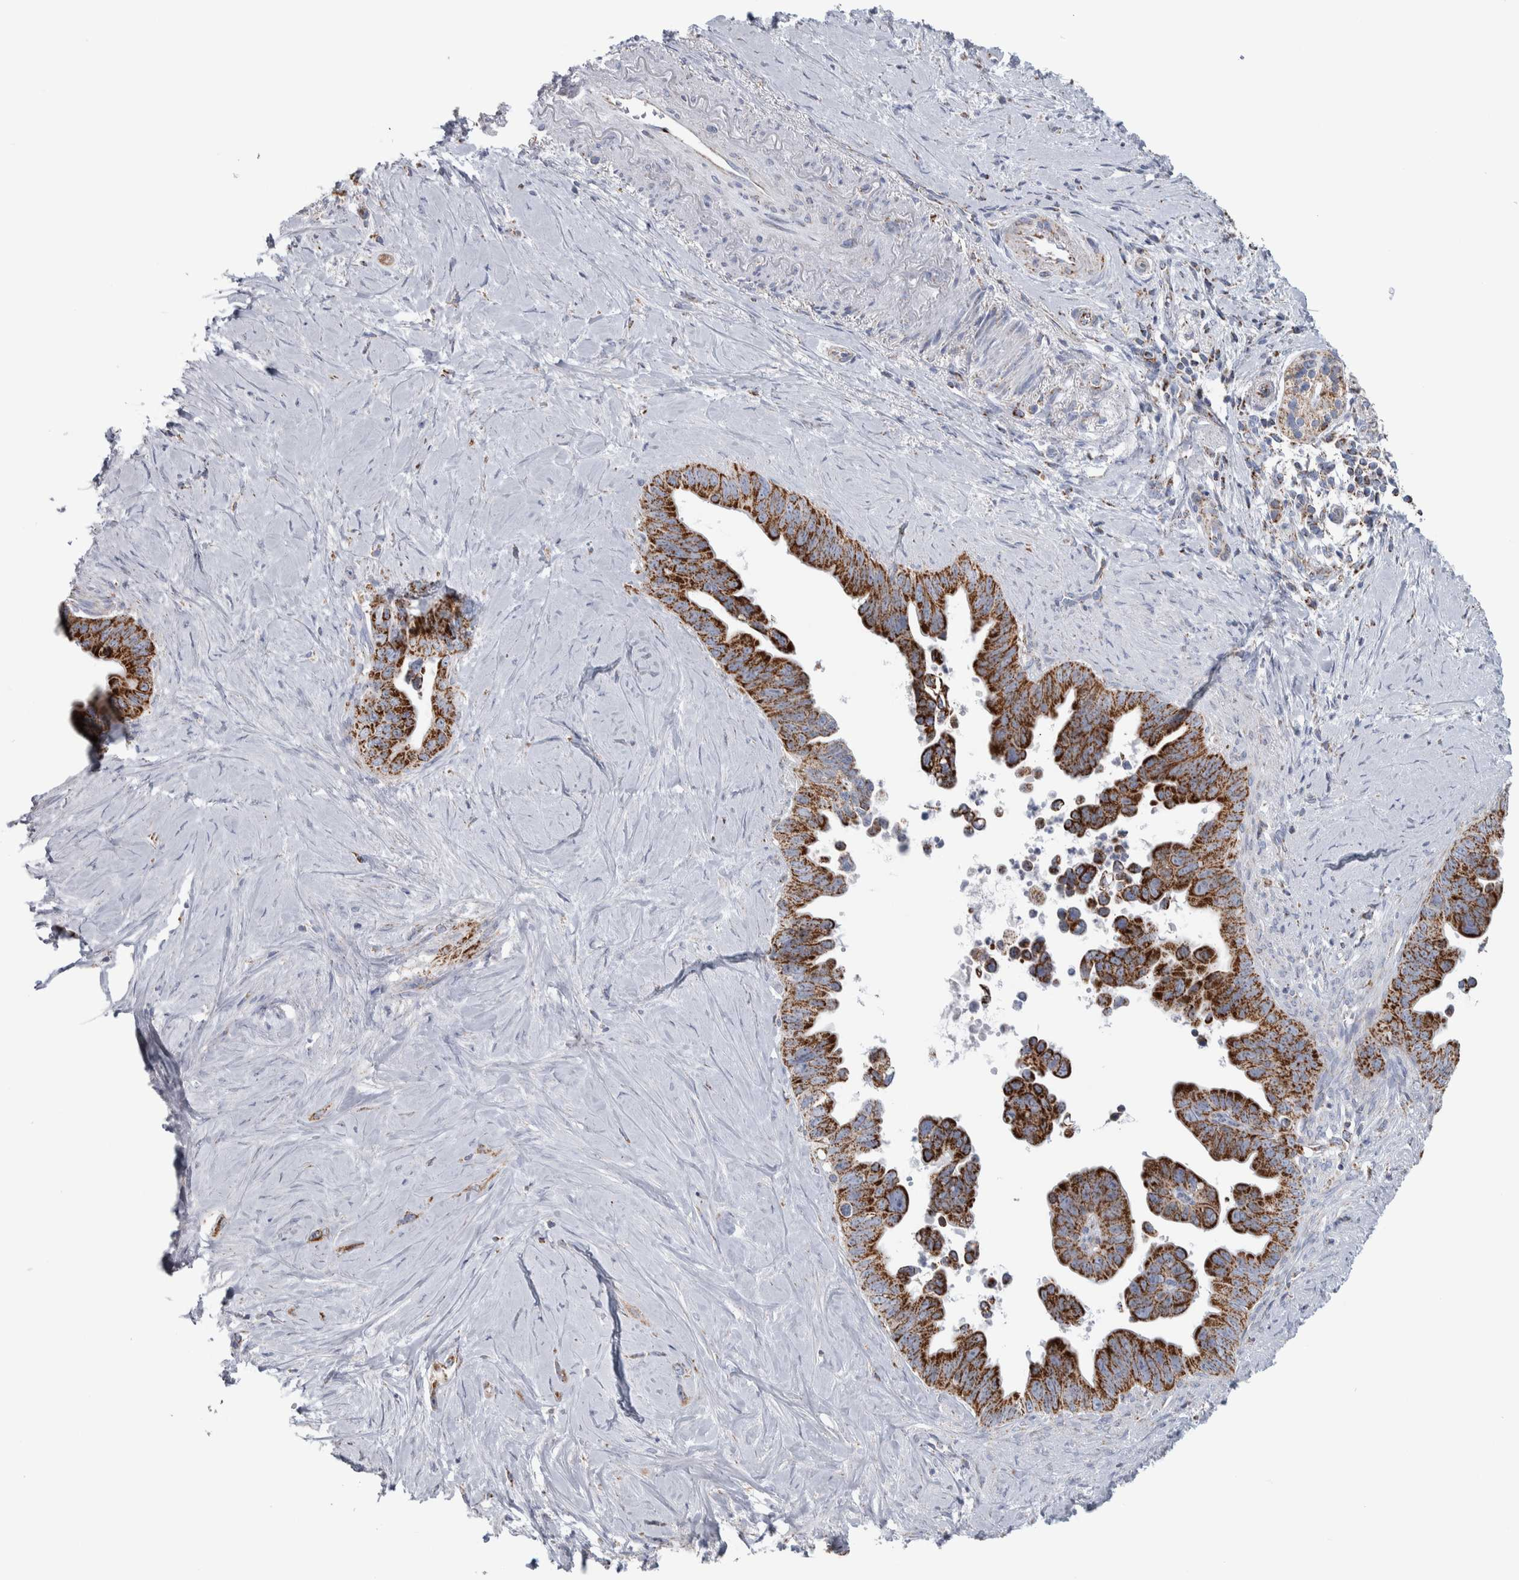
{"staining": {"intensity": "strong", "quantity": "25%-75%", "location": "cytoplasmic/membranous"}, "tissue": "pancreatic cancer", "cell_type": "Tumor cells", "image_type": "cancer", "snomed": [{"axis": "morphology", "description": "Adenocarcinoma, NOS"}, {"axis": "topography", "description": "Pancreas"}], "caption": "Human pancreatic cancer (adenocarcinoma) stained with a protein marker exhibits strong staining in tumor cells.", "gene": "ETFA", "patient": {"sex": "female", "age": 72}}